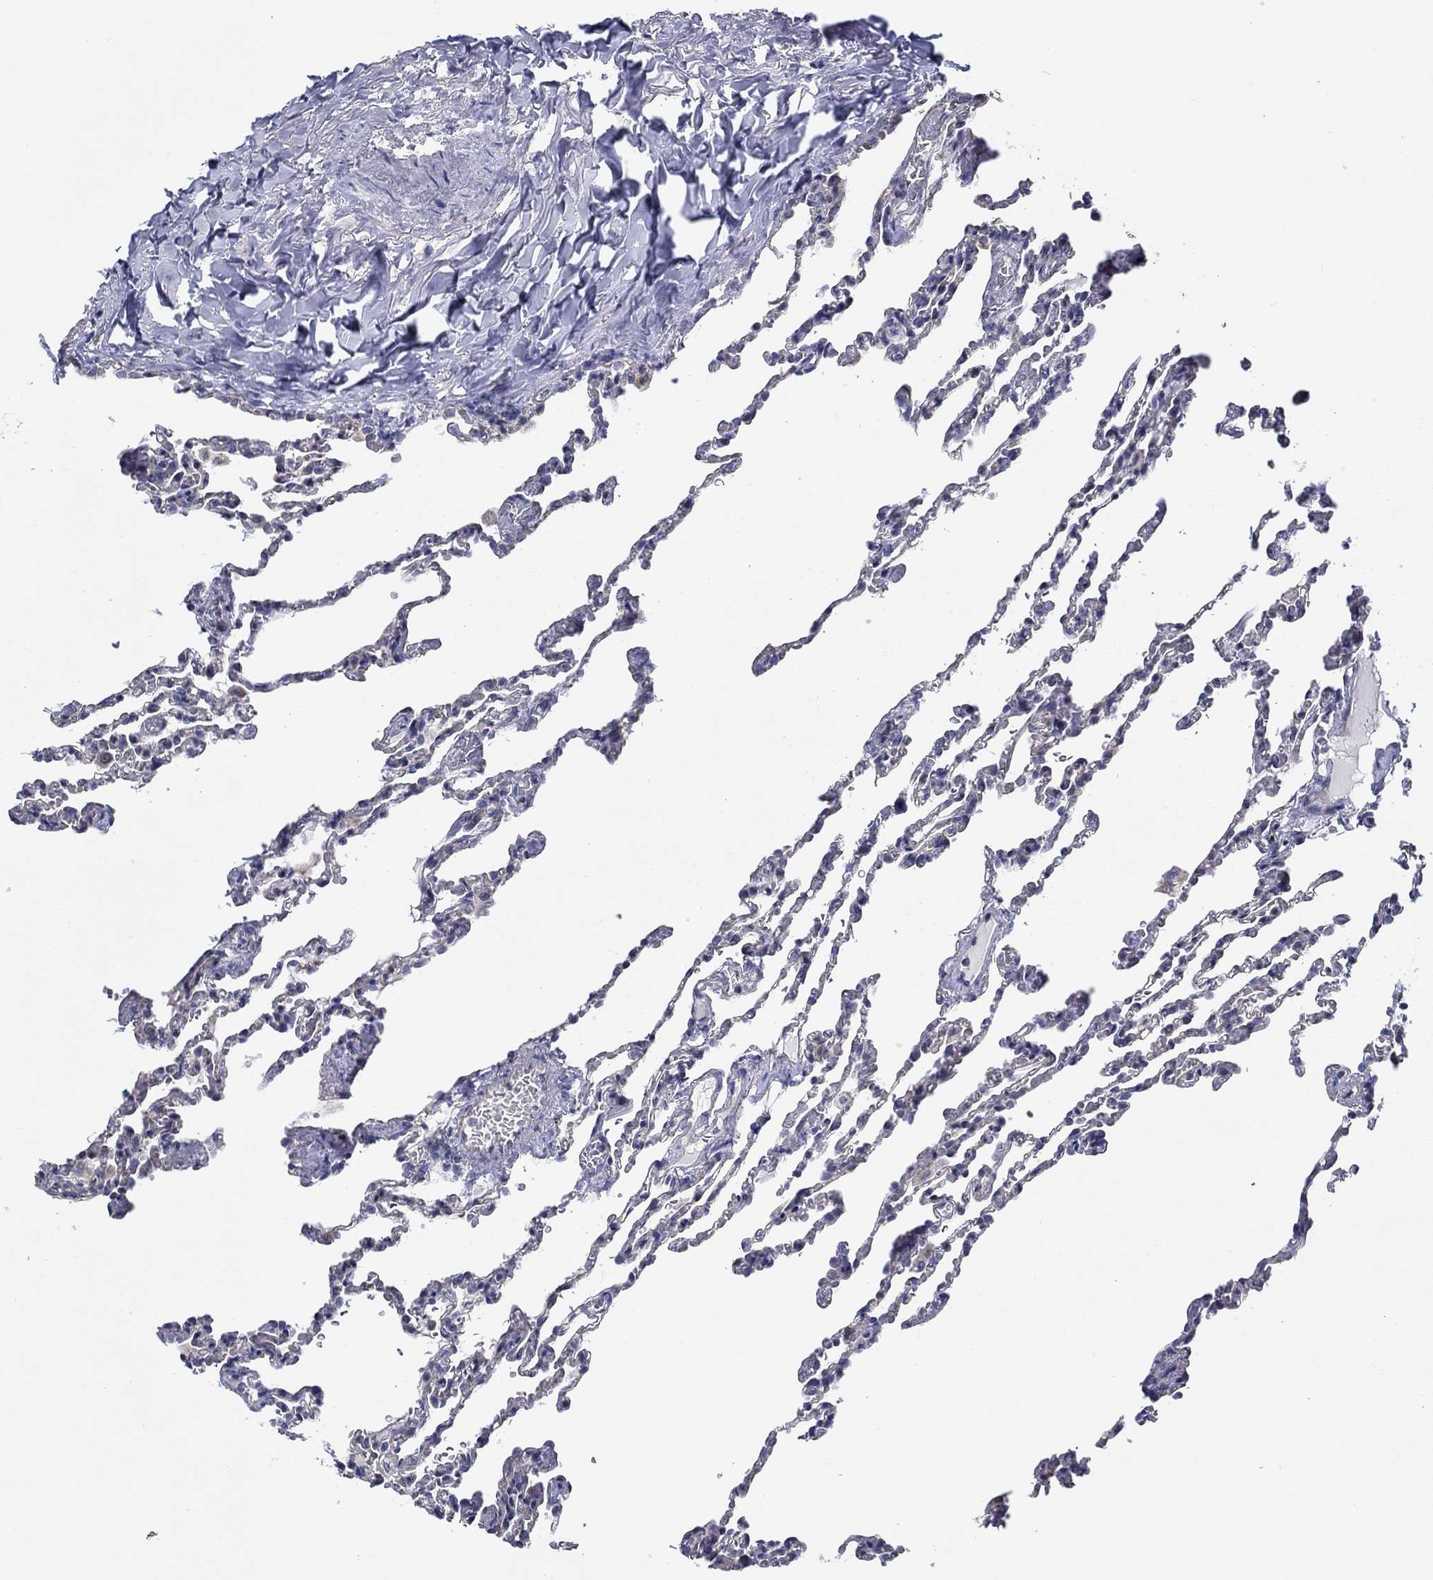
{"staining": {"intensity": "negative", "quantity": "none", "location": "none"}, "tissue": "lung", "cell_type": "Alveolar cells", "image_type": "normal", "snomed": [{"axis": "morphology", "description": "Normal tissue, NOS"}, {"axis": "topography", "description": "Lung"}], "caption": "Lung was stained to show a protein in brown. There is no significant staining in alveolar cells. The staining is performed using DAB brown chromogen with nuclei counter-stained in using hematoxylin.", "gene": "CFAP61", "patient": {"sex": "female", "age": 43}}